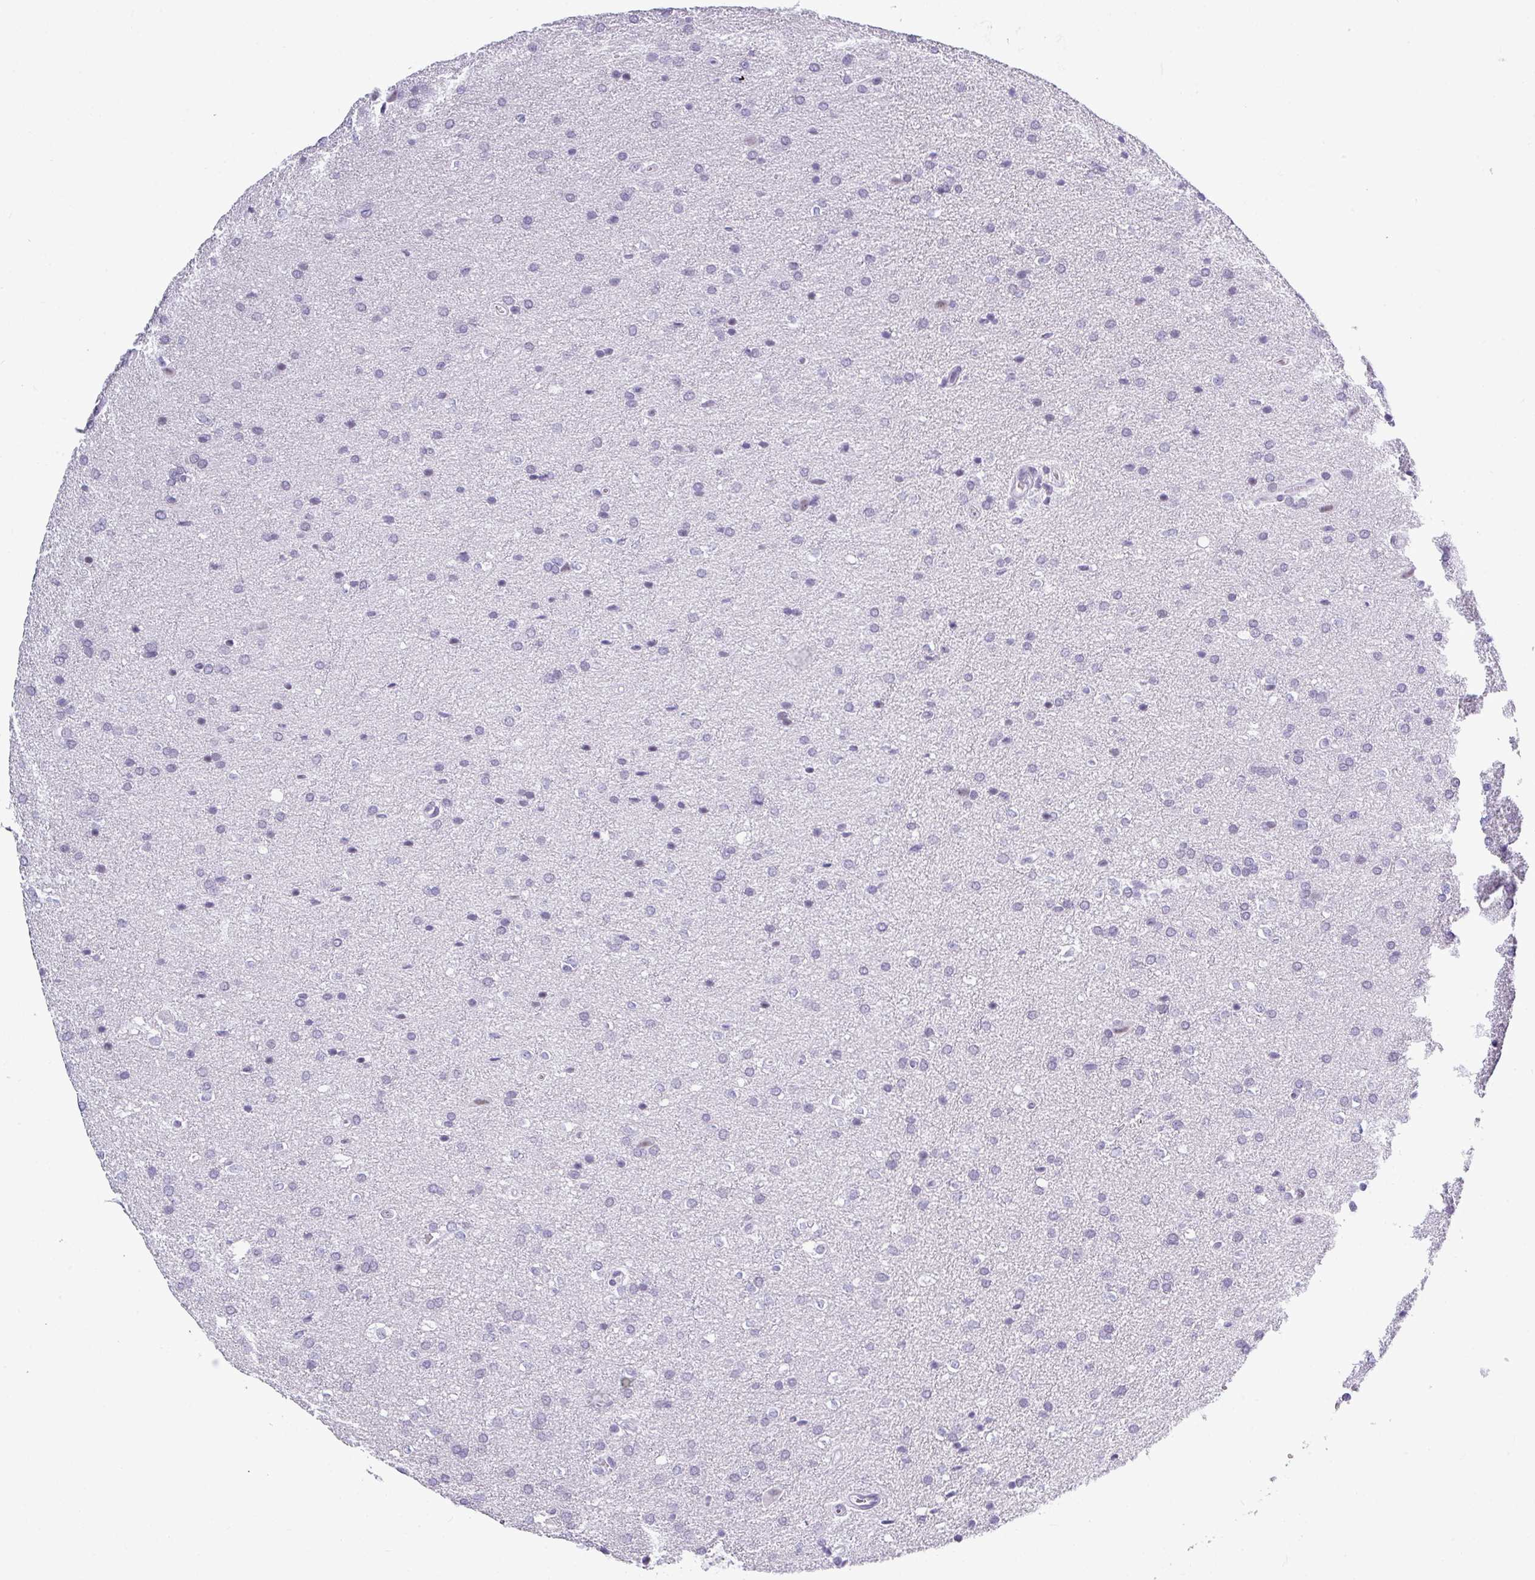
{"staining": {"intensity": "negative", "quantity": "none", "location": "none"}, "tissue": "glioma", "cell_type": "Tumor cells", "image_type": "cancer", "snomed": [{"axis": "morphology", "description": "Glioma, malignant, Low grade"}, {"axis": "topography", "description": "Brain"}], "caption": "DAB immunohistochemical staining of human glioma displays no significant expression in tumor cells. (DAB (3,3'-diaminobenzidine) immunohistochemistry (IHC) visualized using brightfield microscopy, high magnification).", "gene": "SRGAP1", "patient": {"sex": "female", "age": 34}}